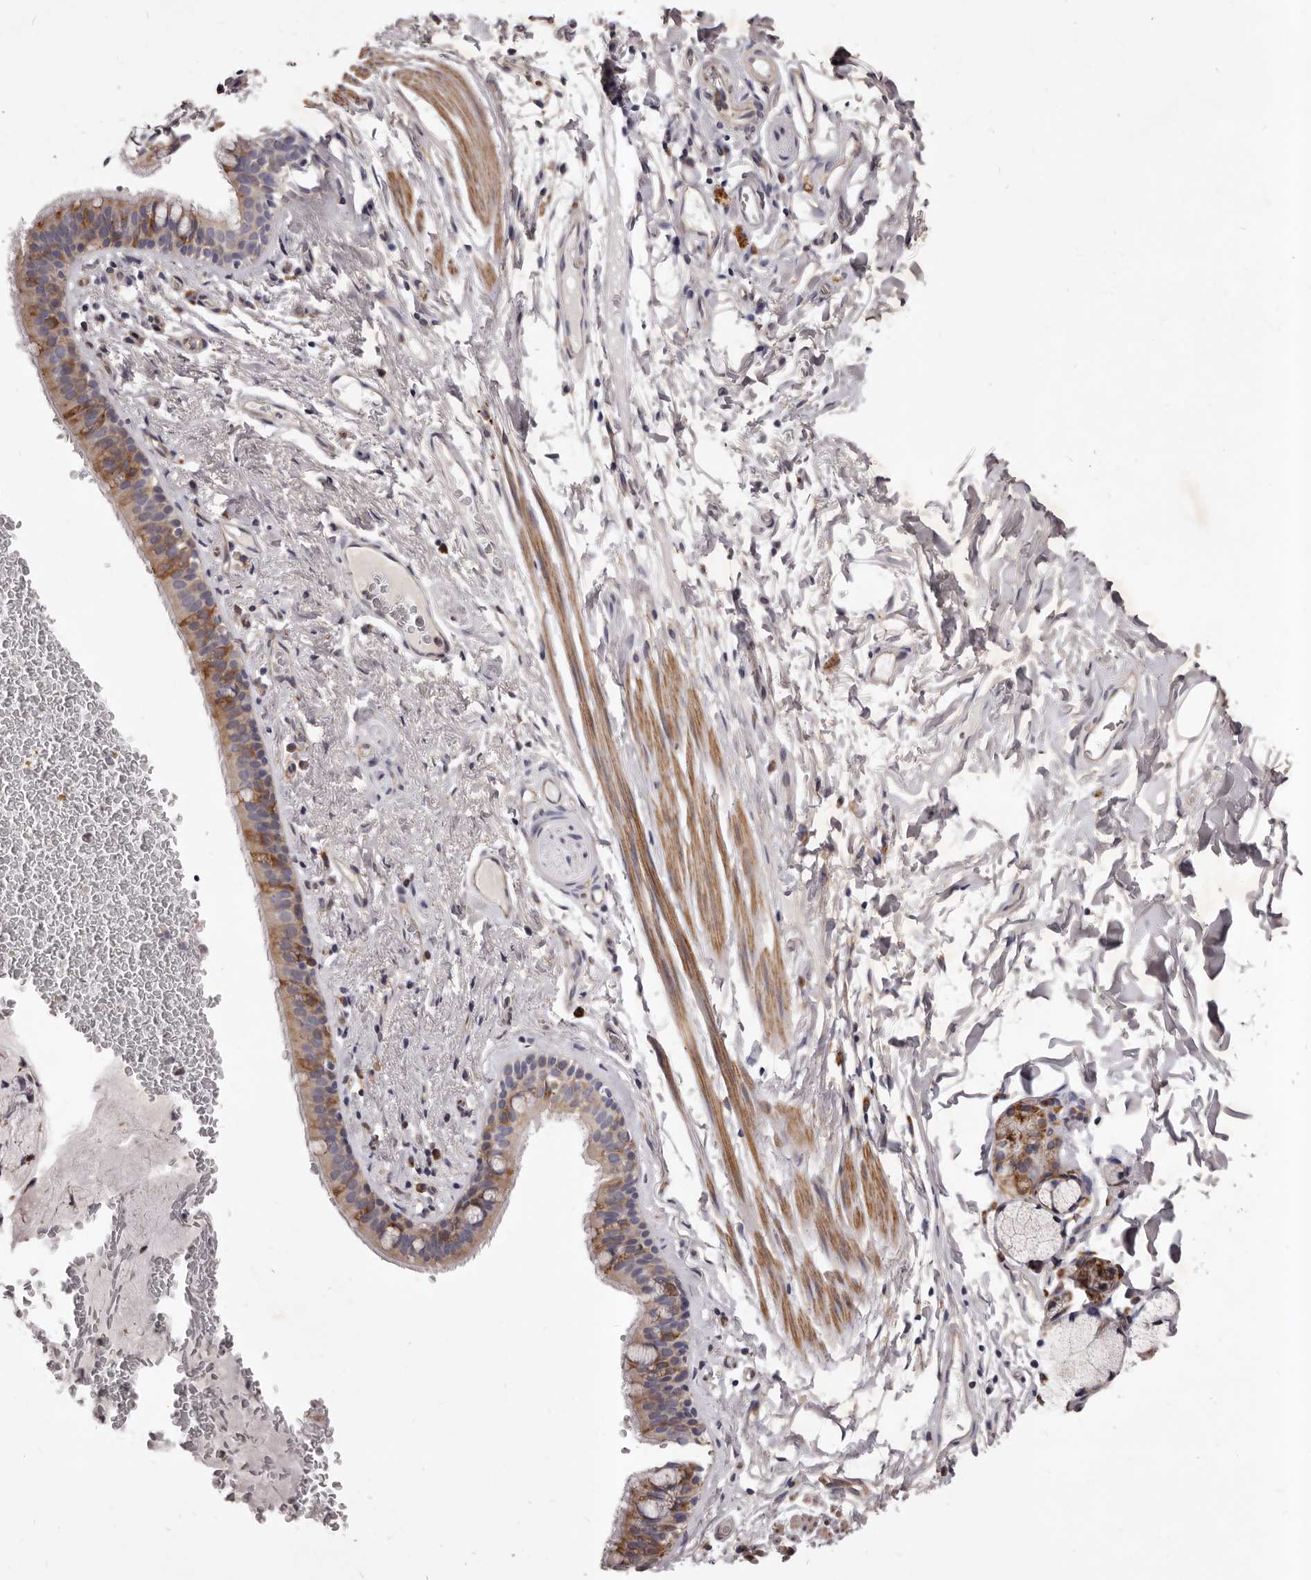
{"staining": {"intensity": "moderate", "quantity": "25%-75%", "location": "cytoplasmic/membranous"}, "tissue": "bronchus", "cell_type": "Respiratory epithelial cells", "image_type": "normal", "snomed": [{"axis": "morphology", "description": "Normal tissue, NOS"}, {"axis": "topography", "description": "Cartilage tissue"}, {"axis": "topography", "description": "Bronchus"}], "caption": "The photomicrograph shows staining of benign bronchus, revealing moderate cytoplasmic/membranous protein staining (brown color) within respiratory epithelial cells.", "gene": "ALPK1", "patient": {"sex": "female", "age": 36}}